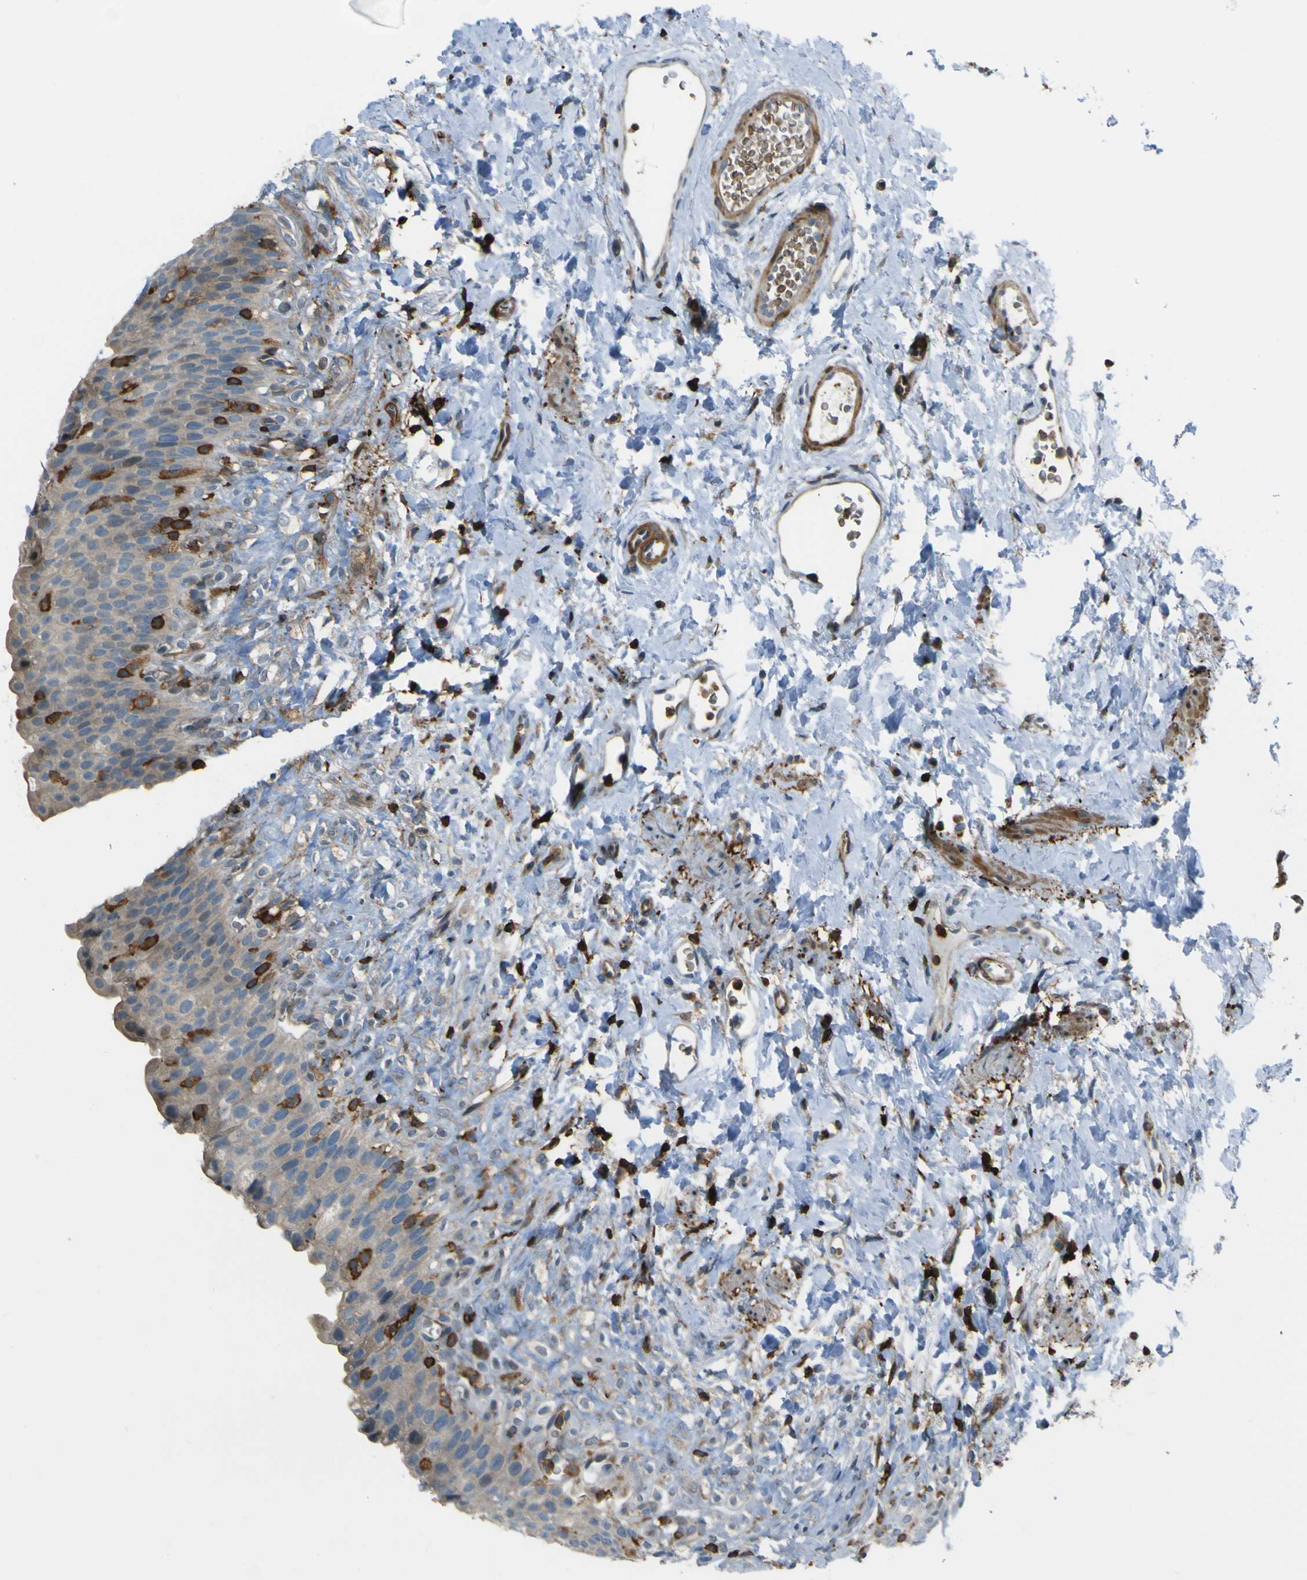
{"staining": {"intensity": "weak", "quantity": ">75%", "location": "cytoplasmic/membranous"}, "tissue": "urinary bladder", "cell_type": "Urothelial cells", "image_type": "normal", "snomed": [{"axis": "morphology", "description": "Normal tissue, NOS"}, {"axis": "topography", "description": "Urinary bladder"}], "caption": "Human urinary bladder stained with a brown dye demonstrates weak cytoplasmic/membranous positive expression in about >75% of urothelial cells.", "gene": "PCDHB5", "patient": {"sex": "female", "age": 79}}